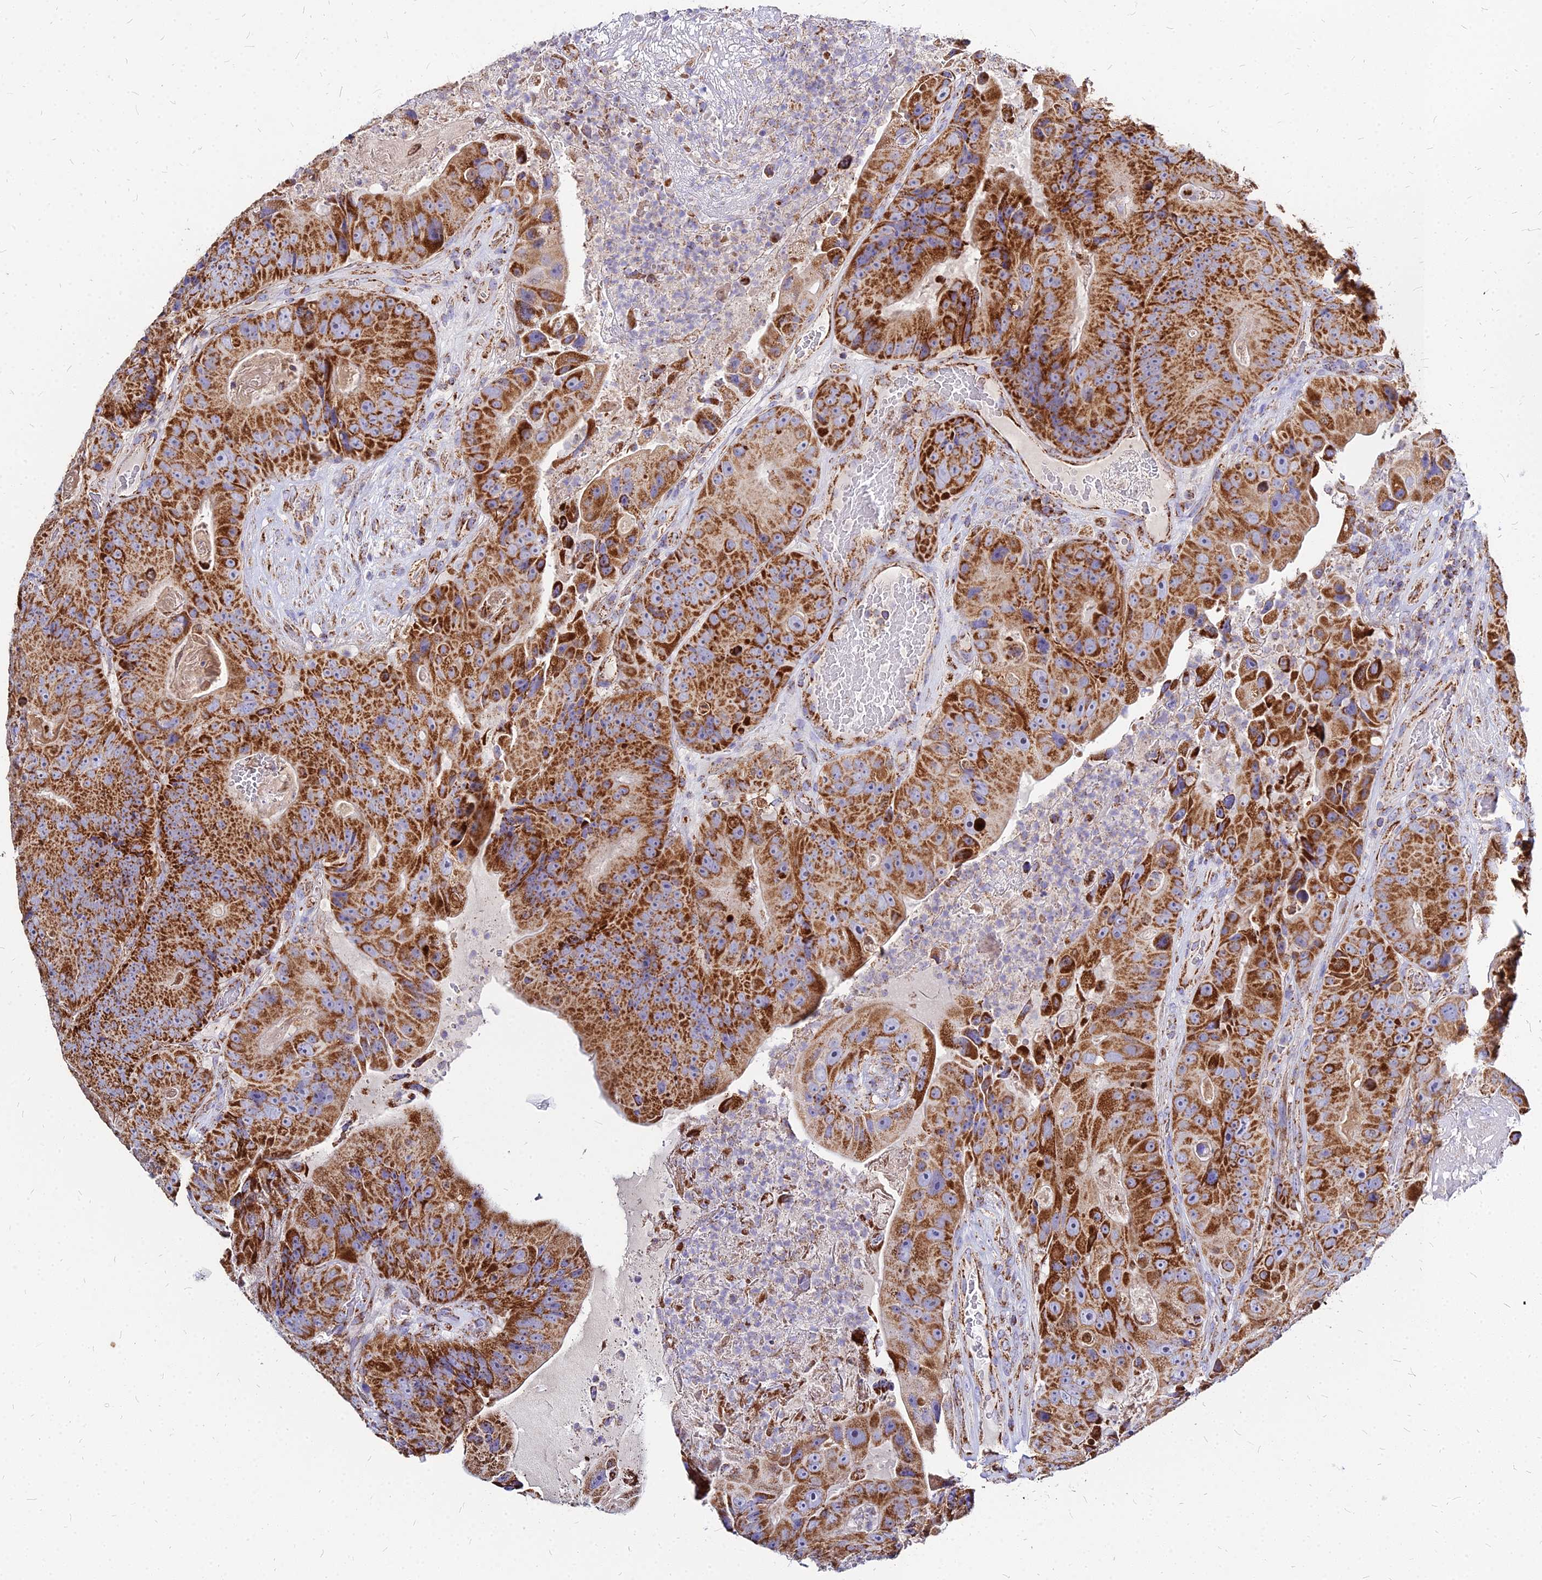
{"staining": {"intensity": "strong", "quantity": ">75%", "location": "cytoplasmic/membranous"}, "tissue": "colorectal cancer", "cell_type": "Tumor cells", "image_type": "cancer", "snomed": [{"axis": "morphology", "description": "Adenocarcinoma, NOS"}, {"axis": "topography", "description": "Colon"}], "caption": "The histopathology image reveals a brown stain indicating the presence of a protein in the cytoplasmic/membranous of tumor cells in colorectal adenocarcinoma.", "gene": "DLD", "patient": {"sex": "female", "age": 86}}